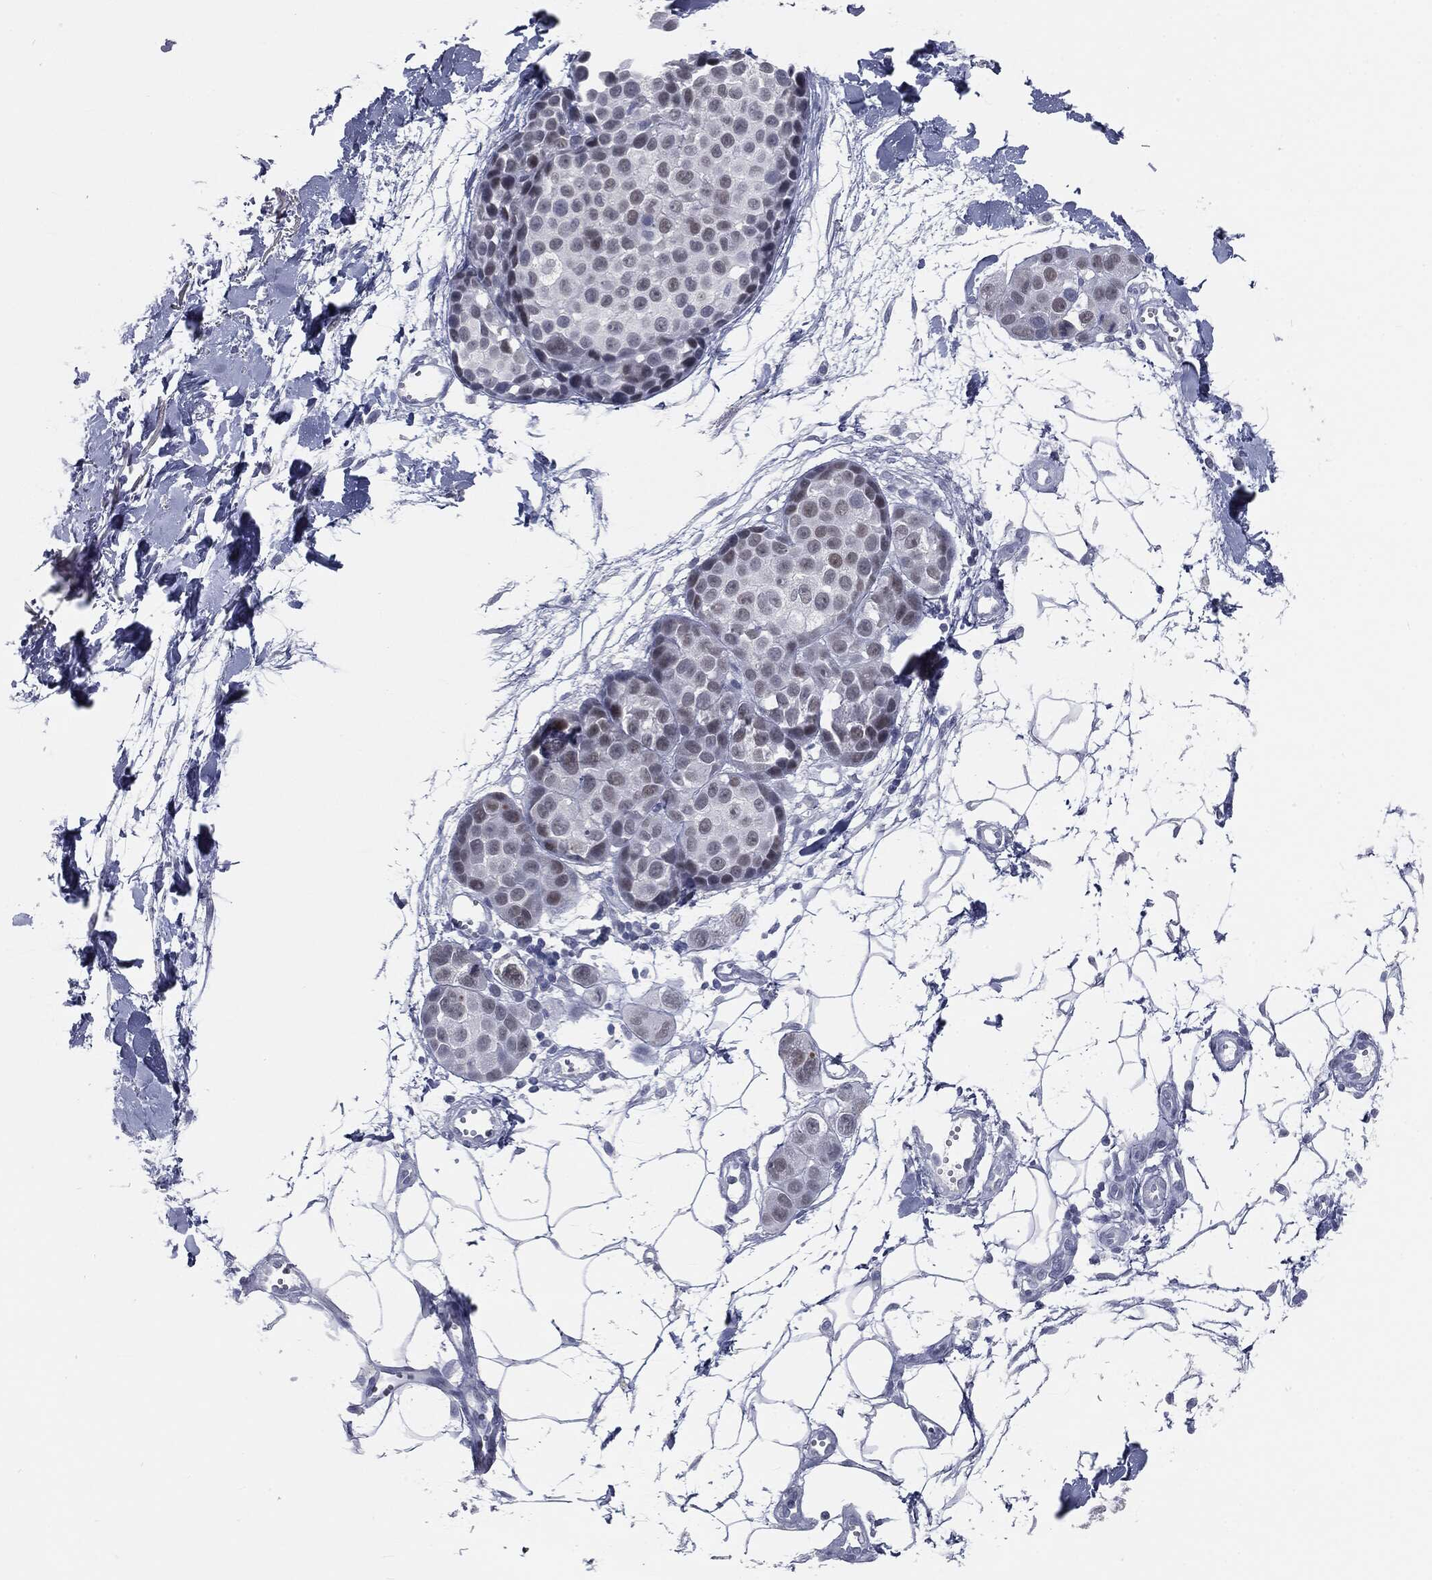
{"staining": {"intensity": "negative", "quantity": "none", "location": "none"}, "tissue": "melanoma", "cell_type": "Tumor cells", "image_type": "cancer", "snomed": [{"axis": "morphology", "description": "Malignant melanoma, NOS"}, {"axis": "topography", "description": "Skin"}], "caption": "Tumor cells are negative for protein expression in human malignant melanoma.", "gene": "PRAME", "patient": {"sex": "female", "age": 86}}